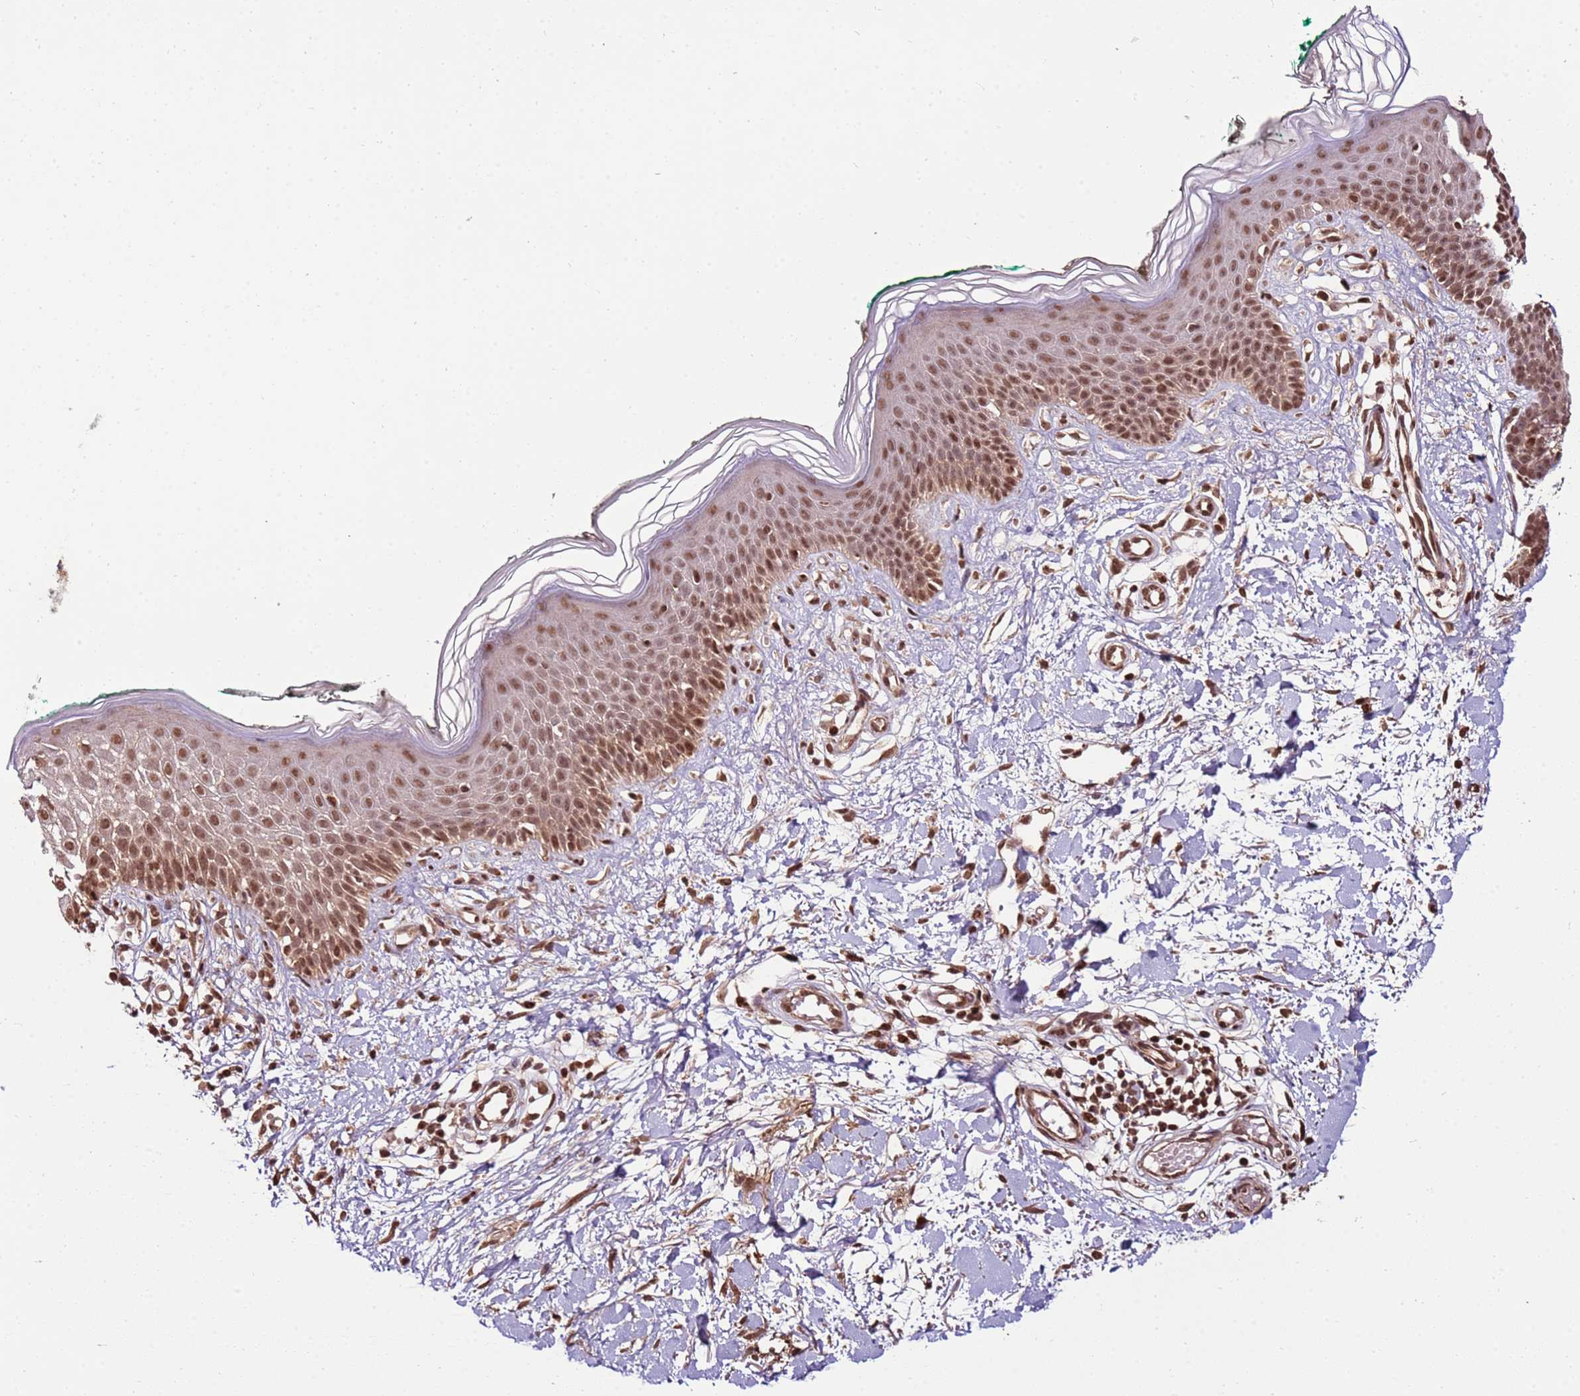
{"staining": {"intensity": "moderate", "quantity": ">75%", "location": "nuclear"}, "tissue": "skin", "cell_type": "Fibroblasts", "image_type": "normal", "snomed": [{"axis": "morphology", "description": "Normal tissue, NOS"}, {"axis": "morphology", "description": "Malignant melanoma, NOS"}, {"axis": "topography", "description": "Skin"}], "caption": "Immunohistochemistry (IHC) (DAB) staining of unremarkable skin demonstrates moderate nuclear protein positivity in approximately >75% of fibroblasts.", "gene": "ZBTB12", "patient": {"sex": "male", "age": 62}}